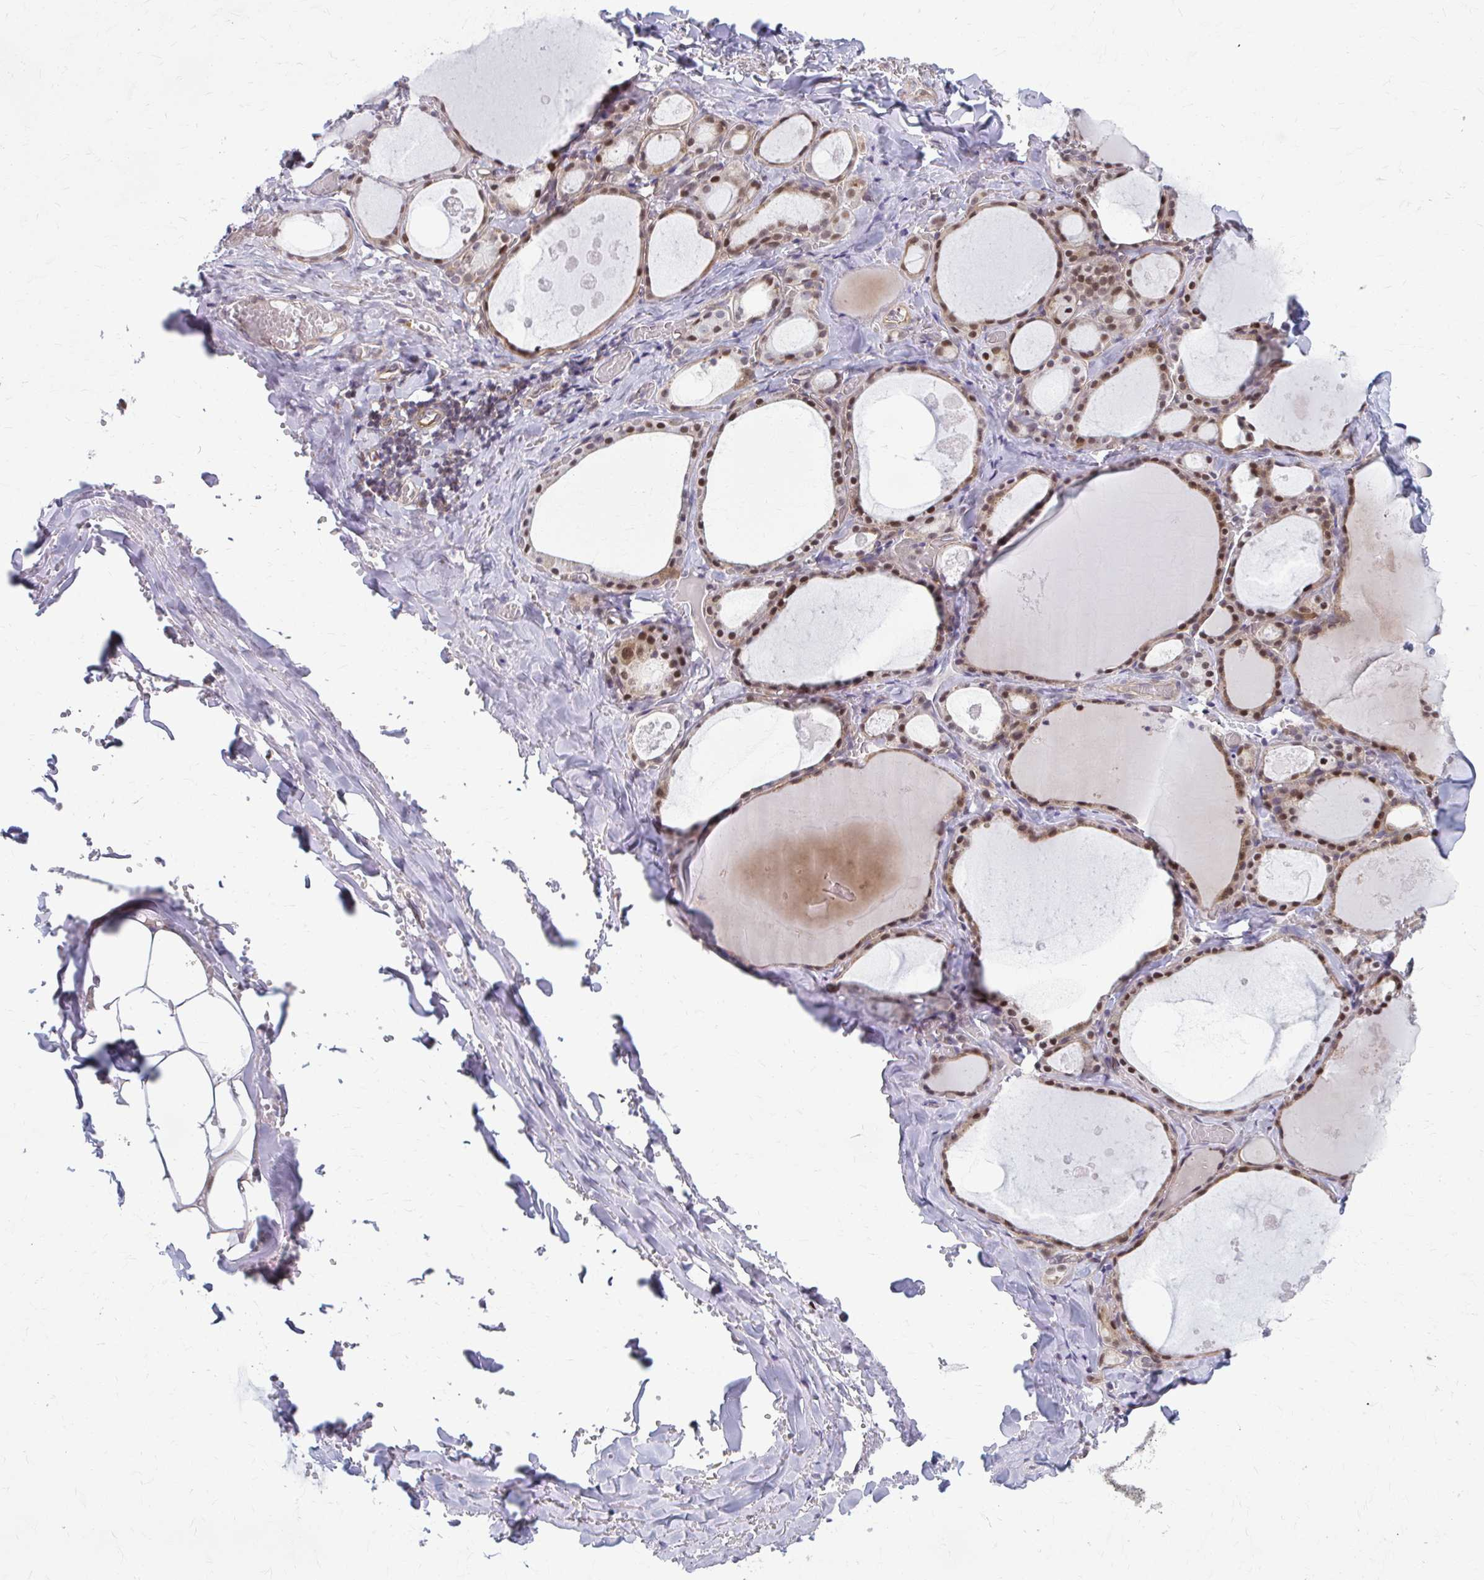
{"staining": {"intensity": "moderate", "quantity": ">75%", "location": "cytoplasmic/membranous,nuclear"}, "tissue": "thyroid gland", "cell_type": "Glandular cells", "image_type": "normal", "snomed": [{"axis": "morphology", "description": "Normal tissue, NOS"}, {"axis": "topography", "description": "Thyroid gland"}], "caption": "Immunohistochemical staining of unremarkable human thyroid gland demonstrates medium levels of moderate cytoplasmic/membranous,nuclear expression in about >75% of glandular cells.", "gene": "MAF1", "patient": {"sex": "male", "age": 56}}